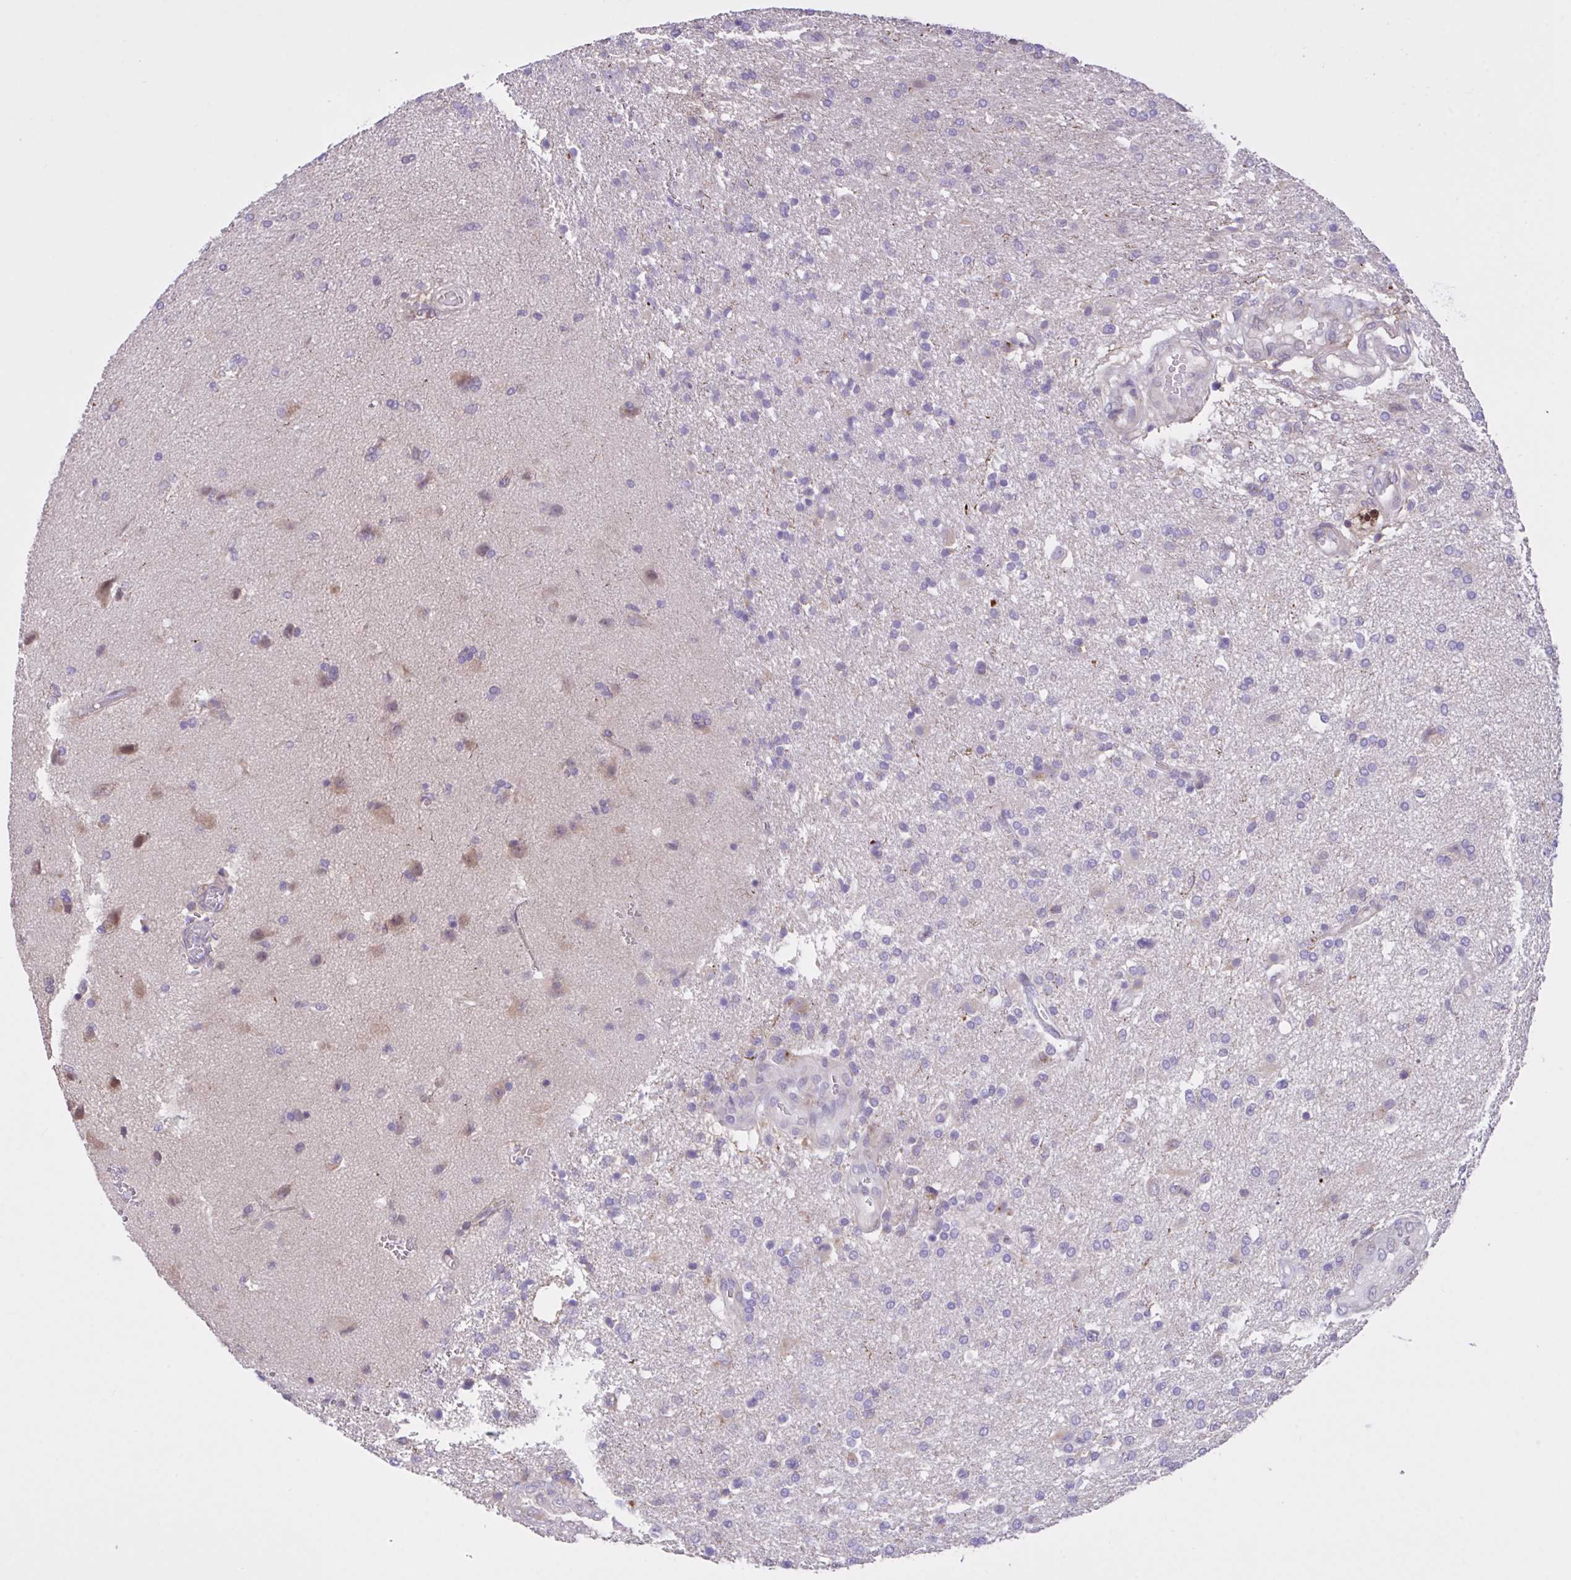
{"staining": {"intensity": "negative", "quantity": "none", "location": "none"}, "tissue": "glioma", "cell_type": "Tumor cells", "image_type": "cancer", "snomed": [{"axis": "morphology", "description": "Glioma, malignant, High grade"}, {"axis": "topography", "description": "Brain"}], "caption": "Glioma stained for a protein using immunohistochemistry (IHC) exhibits no staining tumor cells.", "gene": "MRGPRX2", "patient": {"sex": "male", "age": 56}}